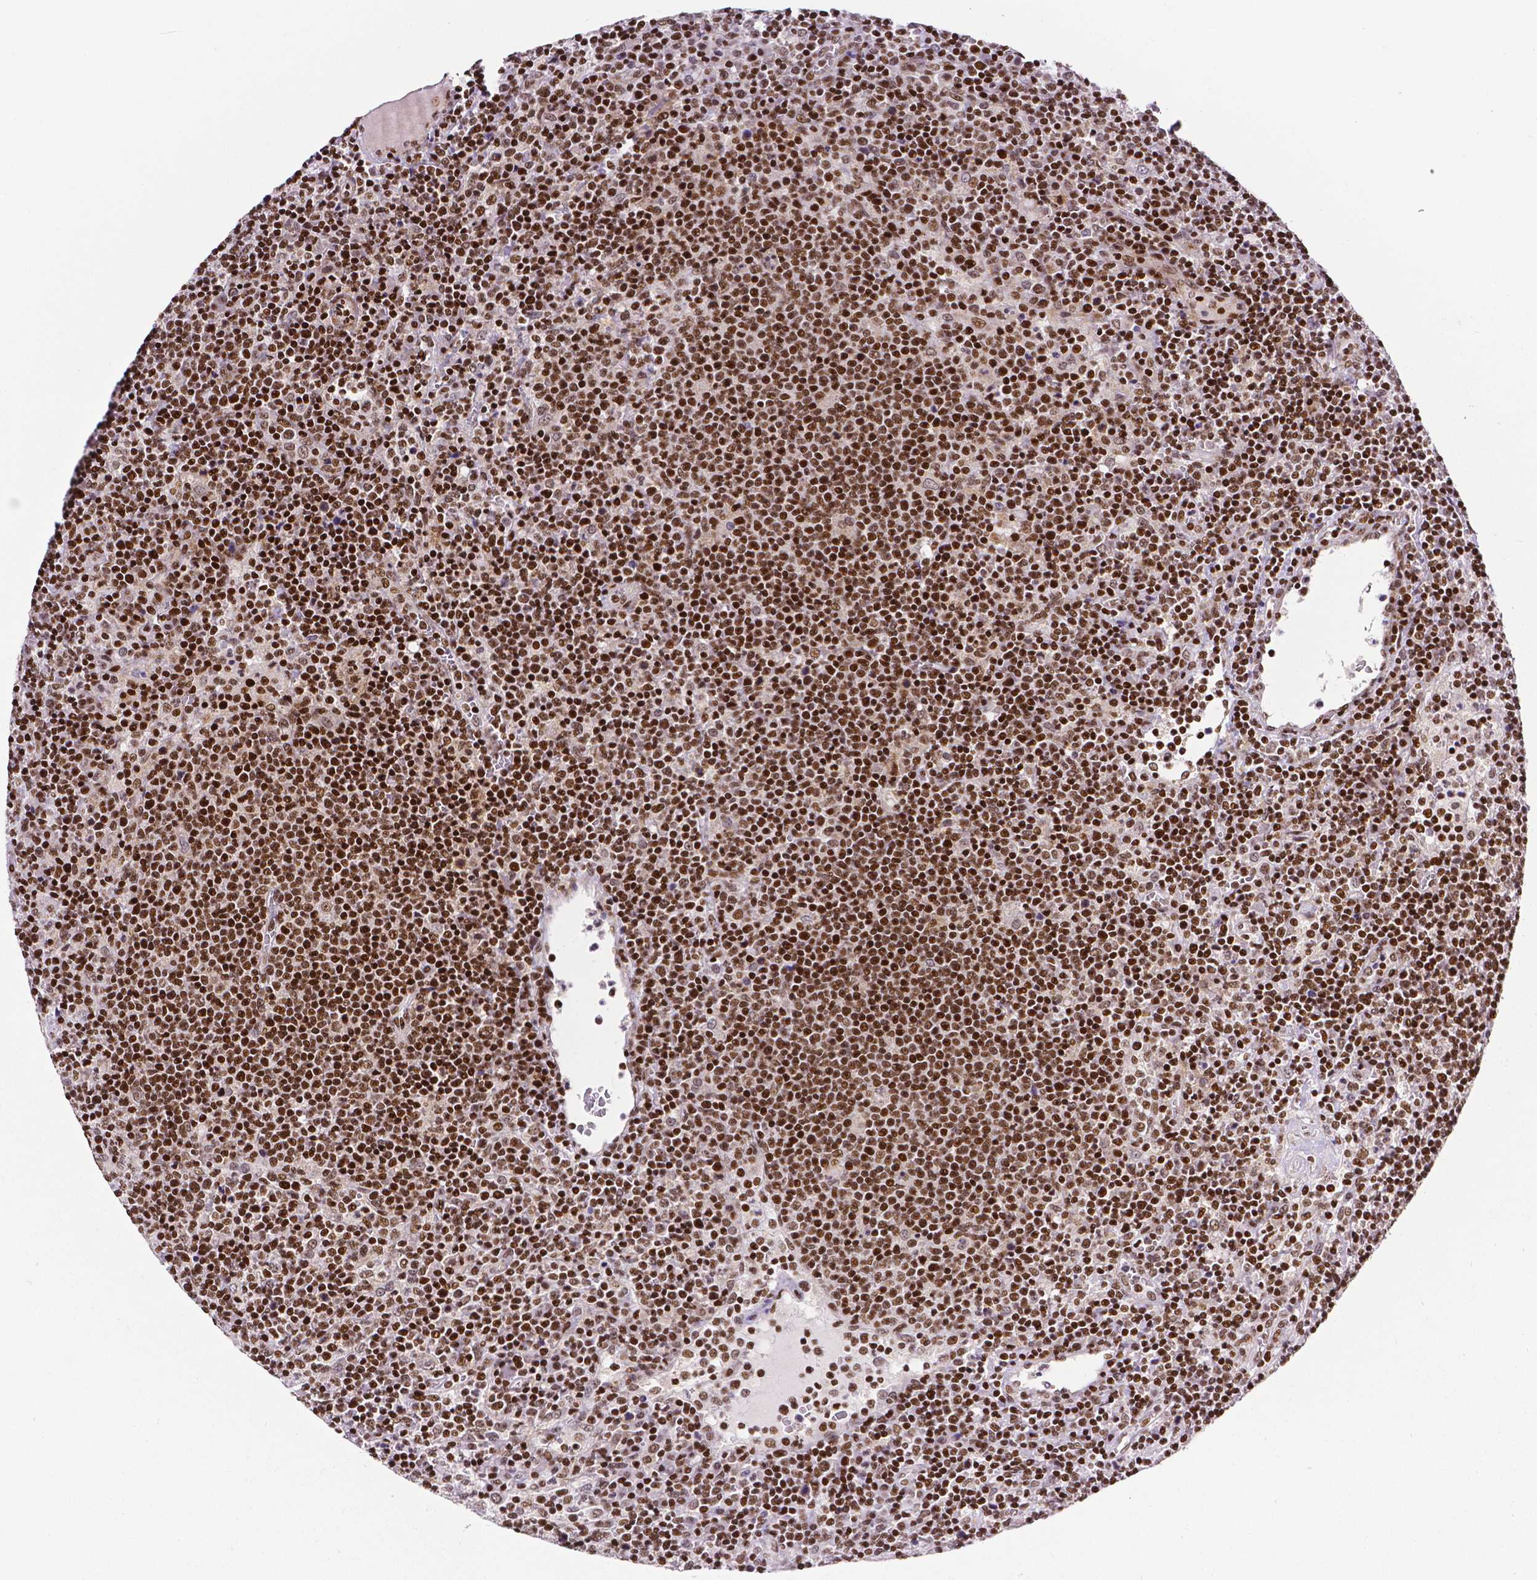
{"staining": {"intensity": "strong", "quantity": ">75%", "location": "nuclear"}, "tissue": "lymphoma", "cell_type": "Tumor cells", "image_type": "cancer", "snomed": [{"axis": "morphology", "description": "Malignant lymphoma, non-Hodgkin's type, High grade"}, {"axis": "topography", "description": "Lymph node"}], "caption": "About >75% of tumor cells in lymphoma demonstrate strong nuclear protein positivity as visualized by brown immunohistochemical staining.", "gene": "CTCF", "patient": {"sex": "male", "age": 61}}